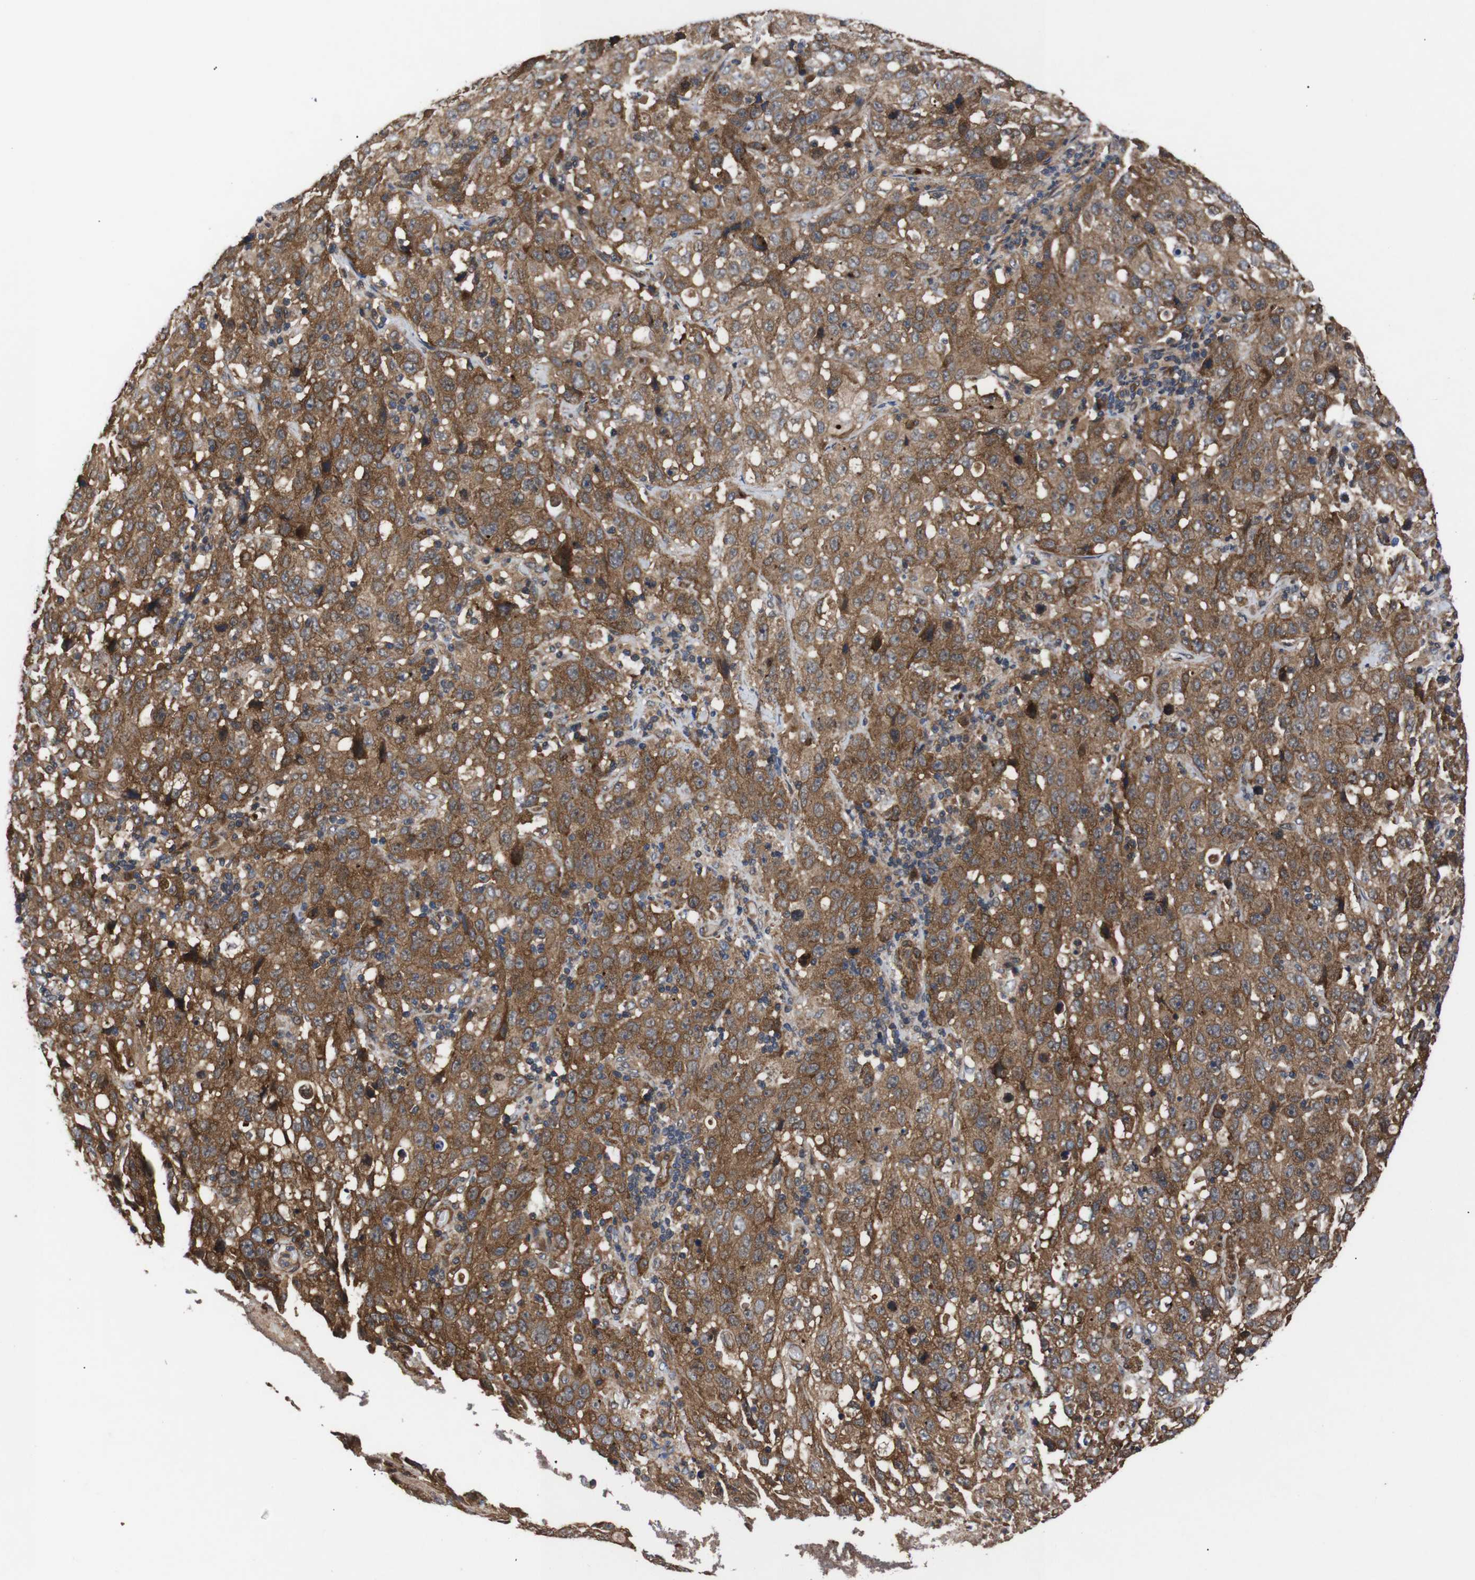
{"staining": {"intensity": "strong", "quantity": ">75%", "location": "cytoplasmic/membranous"}, "tissue": "stomach cancer", "cell_type": "Tumor cells", "image_type": "cancer", "snomed": [{"axis": "morphology", "description": "Normal tissue, NOS"}, {"axis": "morphology", "description": "Adenocarcinoma, NOS"}, {"axis": "topography", "description": "Stomach"}], "caption": "A high amount of strong cytoplasmic/membranous staining is present in approximately >75% of tumor cells in adenocarcinoma (stomach) tissue.", "gene": "PAWR", "patient": {"sex": "male", "age": 48}}